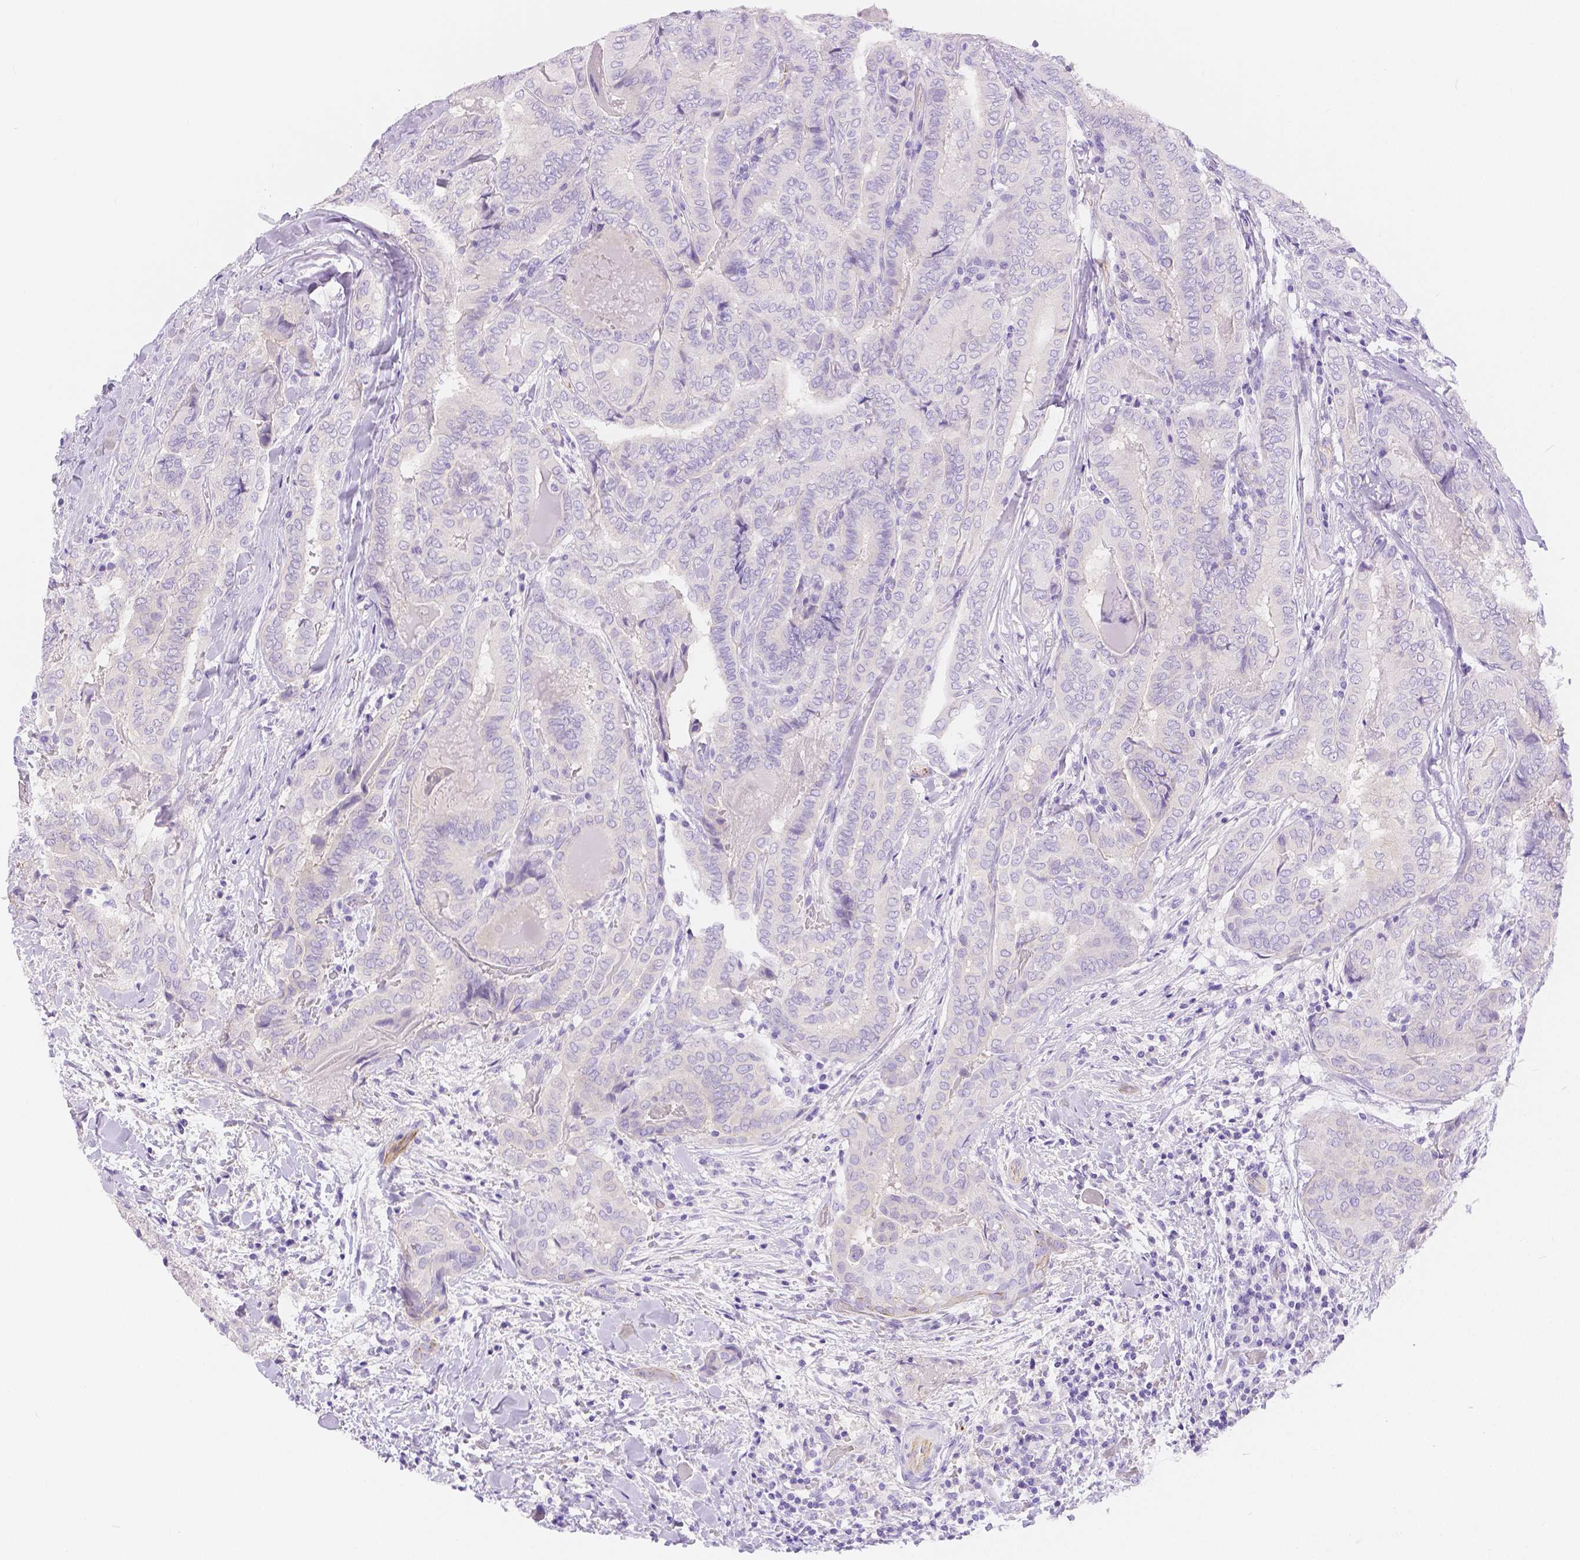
{"staining": {"intensity": "negative", "quantity": "none", "location": "none"}, "tissue": "thyroid cancer", "cell_type": "Tumor cells", "image_type": "cancer", "snomed": [{"axis": "morphology", "description": "Papillary adenocarcinoma, NOS"}, {"axis": "topography", "description": "Thyroid gland"}], "caption": "A micrograph of papillary adenocarcinoma (thyroid) stained for a protein displays no brown staining in tumor cells. Nuclei are stained in blue.", "gene": "SLC27A5", "patient": {"sex": "female", "age": 61}}